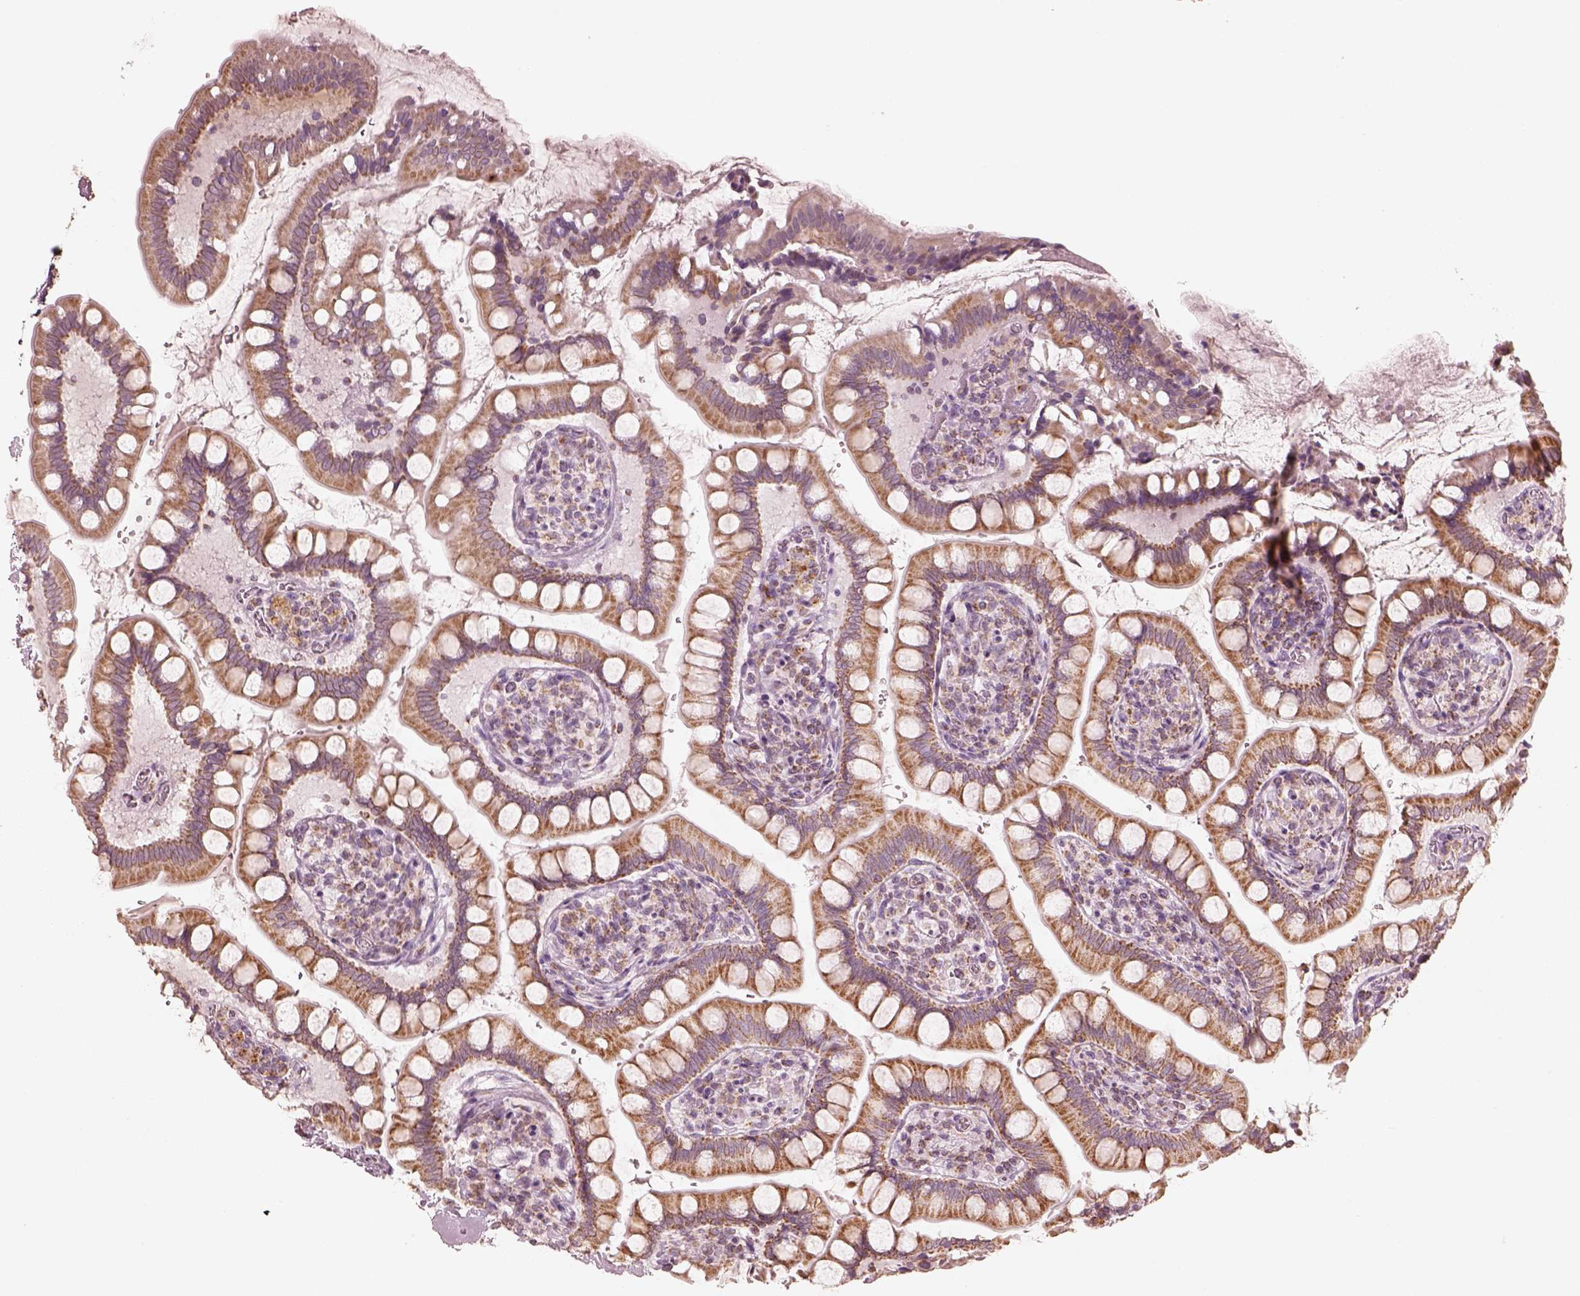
{"staining": {"intensity": "strong", "quantity": ">75%", "location": "cytoplasmic/membranous"}, "tissue": "small intestine", "cell_type": "Glandular cells", "image_type": "normal", "snomed": [{"axis": "morphology", "description": "Normal tissue, NOS"}, {"axis": "topography", "description": "Small intestine"}], "caption": "Glandular cells show high levels of strong cytoplasmic/membranous positivity in approximately >75% of cells in benign small intestine.", "gene": "ENTPD6", "patient": {"sex": "female", "age": 56}}